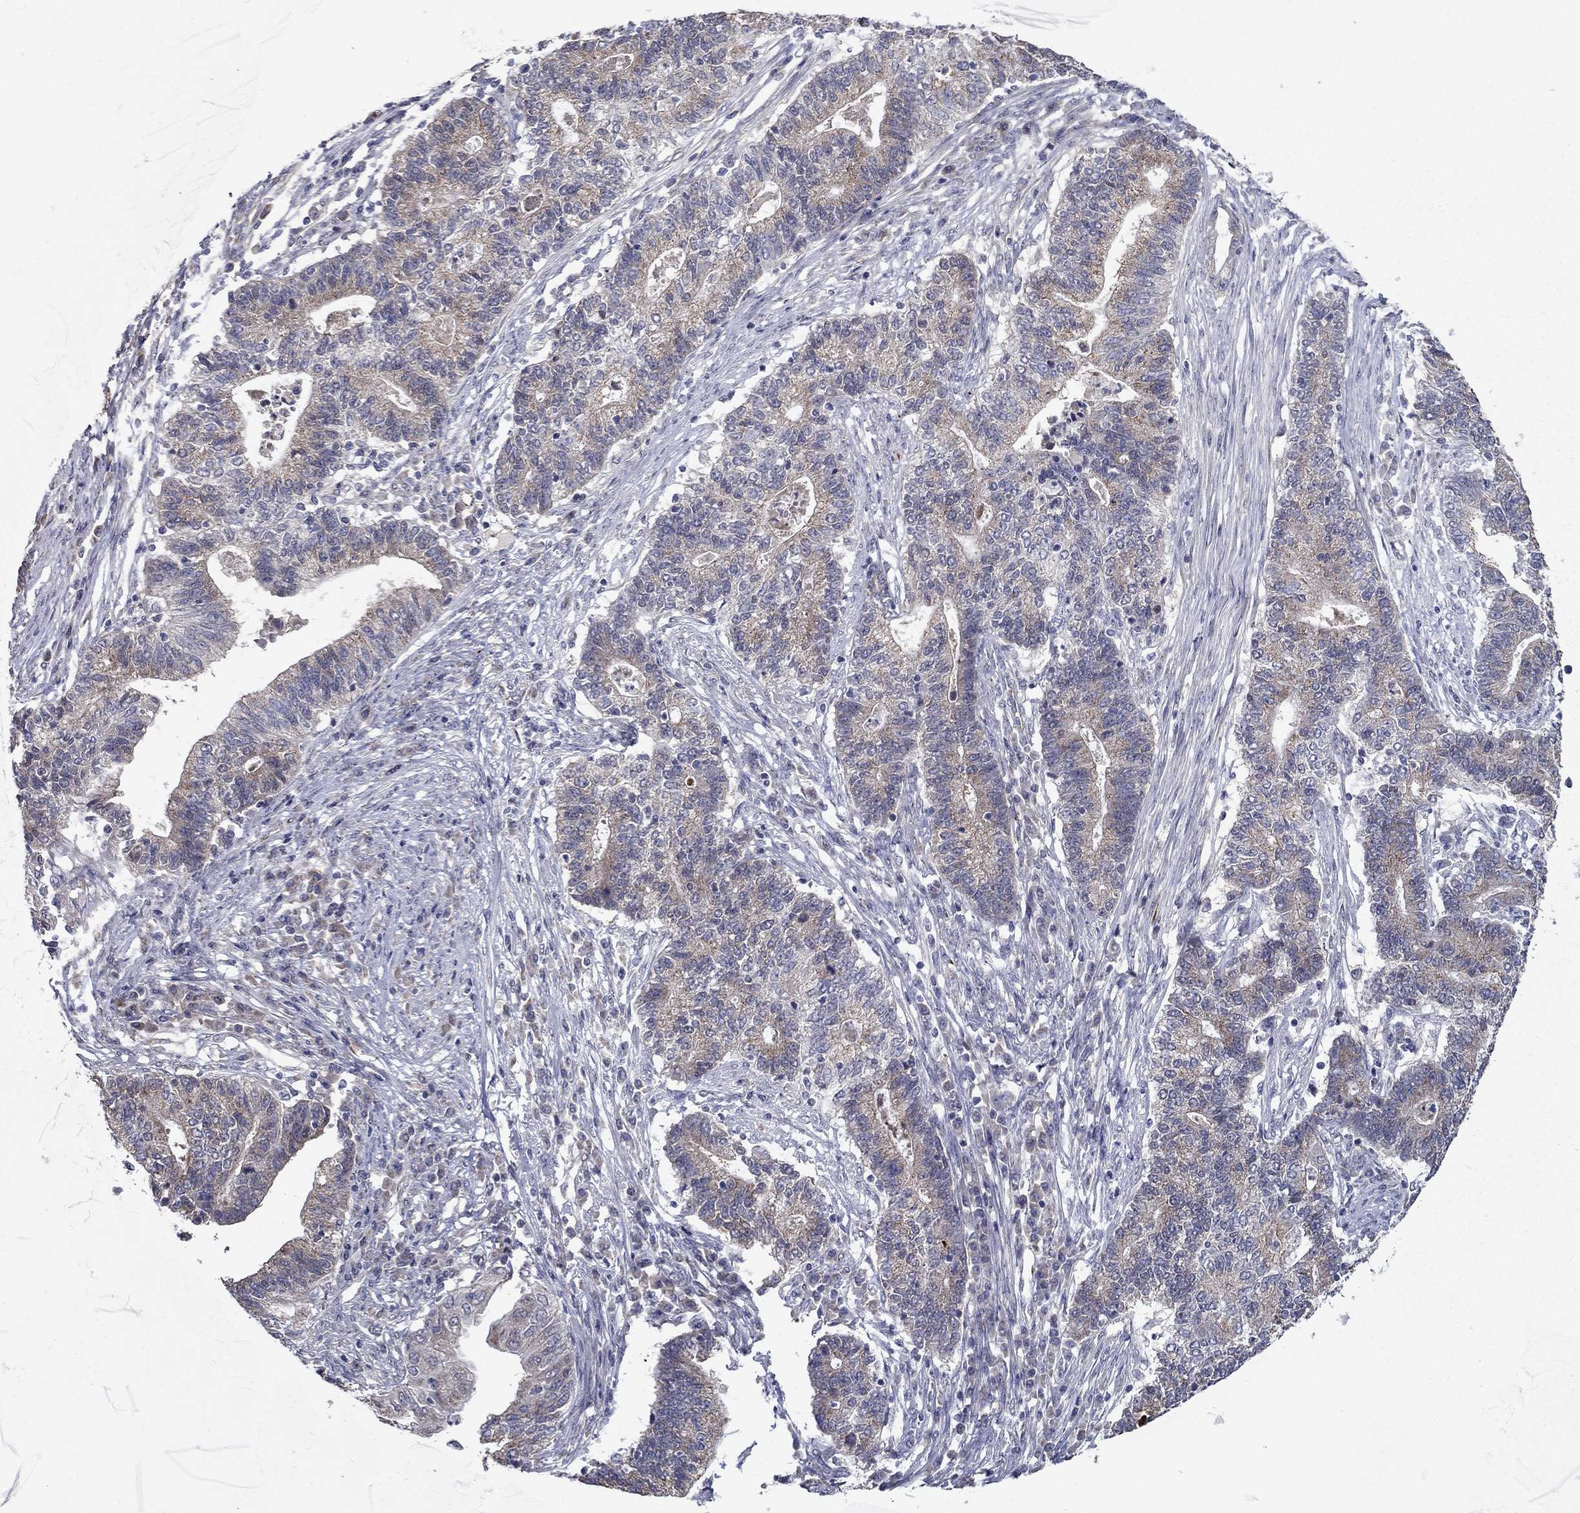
{"staining": {"intensity": "weak", "quantity": "25%-75%", "location": "cytoplasmic/membranous"}, "tissue": "endometrial cancer", "cell_type": "Tumor cells", "image_type": "cancer", "snomed": [{"axis": "morphology", "description": "Adenocarcinoma, NOS"}, {"axis": "topography", "description": "Uterus"}, {"axis": "topography", "description": "Endometrium"}], "caption": "Tumor cells exhibit low levels of weak cytoplasmic/membranous staining in about 25%-75% of cells in adenocarcinoma (endometrial).", "gene": "LACTB2", "patient": {"sex": "female", "age": 54}}